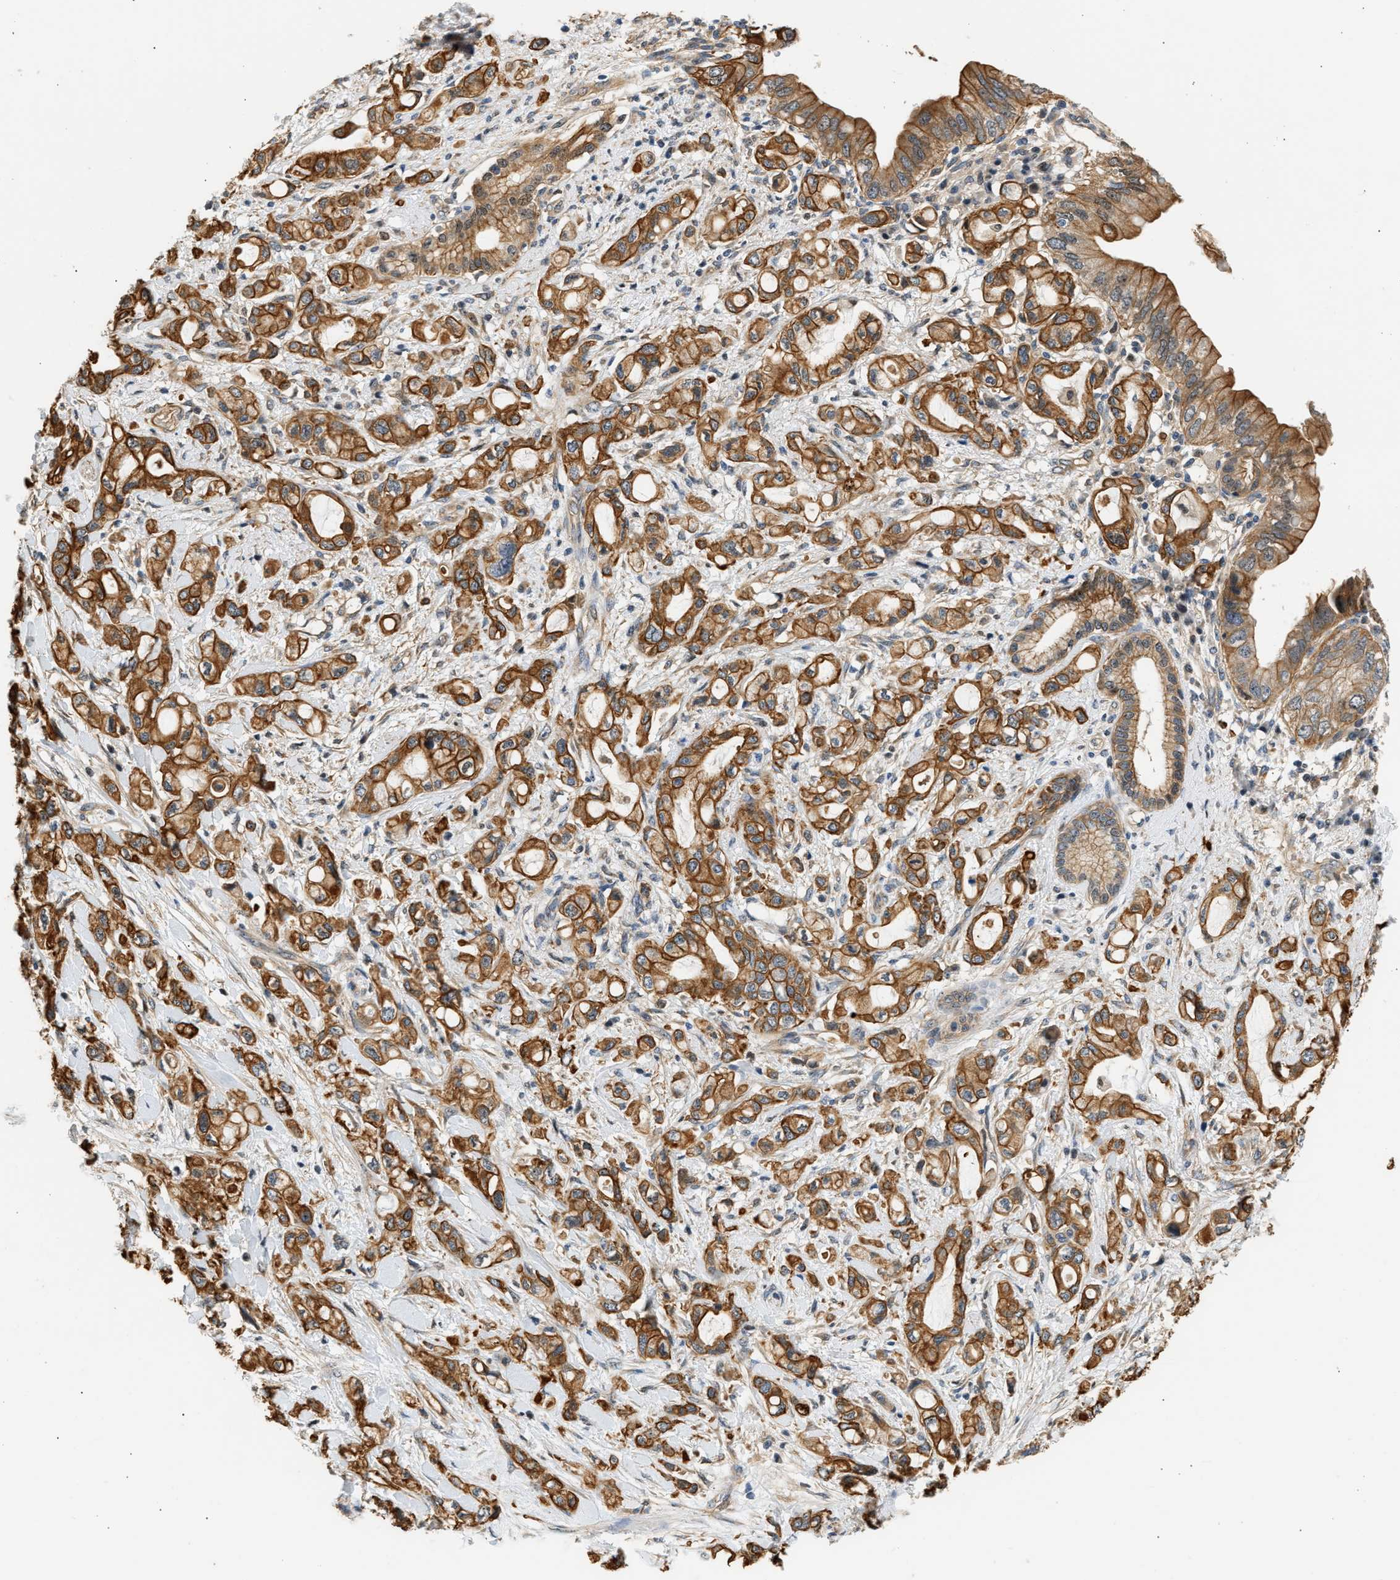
{"staining": {"intensity": "strong", "quantity": ">75%", "location": "cytoplasmic/membranous"}, "tissue": "pancreatic cancer", "cell_type": "Tumor cells", "image_type": "cancer", "snomed": [{"axis": "morphology", "description": "Adenocarcinoma, NOS"}, {"axis": "topography", "description": "Pancreas"}], "caption": "There is high levels of strong cytoplasmic/membranous positivity in tumor cells of adenocarcinoma (pancreatic), as demonstrated by immunohistochemical staining (brown color).", "gene": "WDR31", "patient": {"sex": "female", "age": 56}}